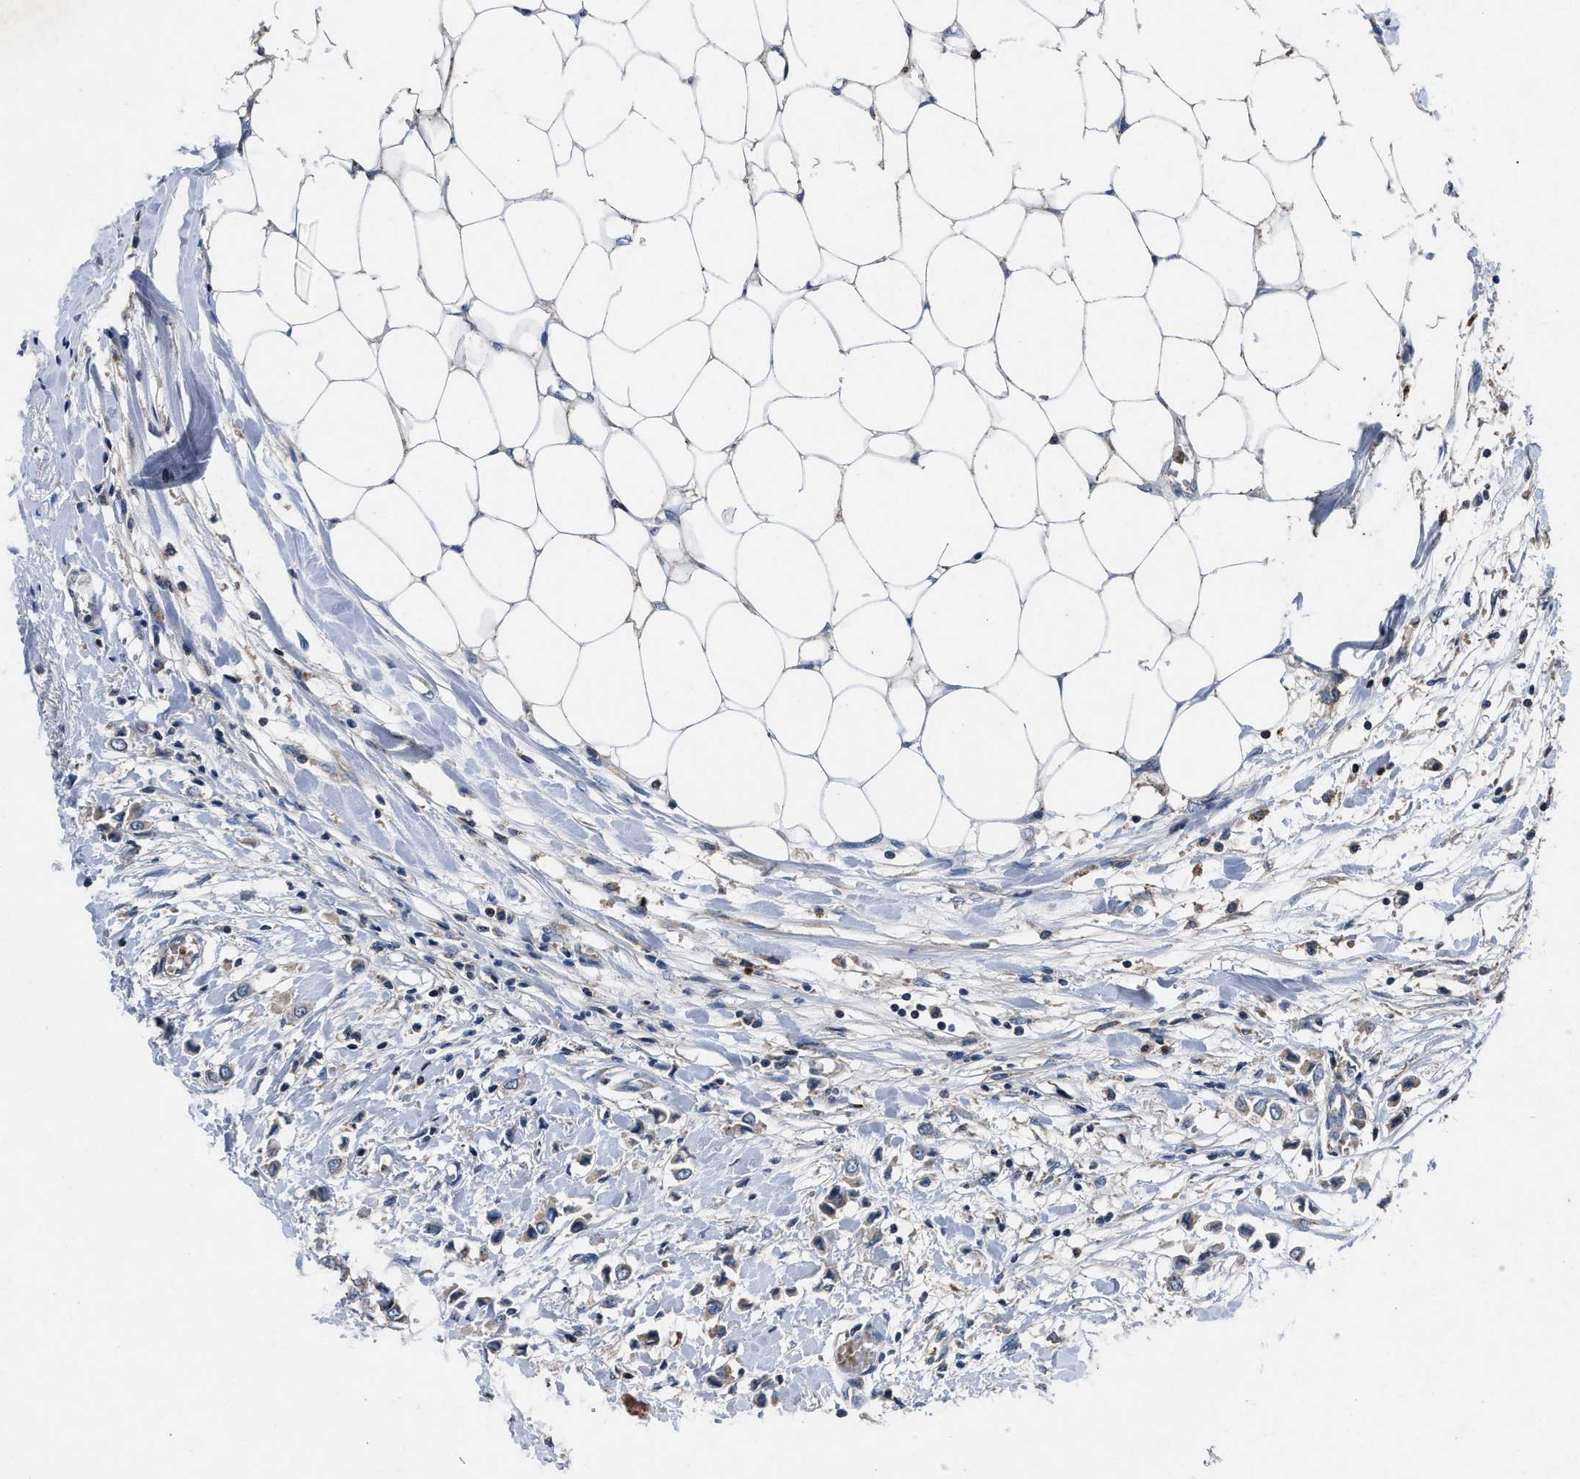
{"staining": {"intensity": "weak", "quantity": ">75%", "location": "cytoplasmic/membranous"}, "tissue": "breast cancer", "cell_type": "Tumor cells", "image_type": "cancer", "snomed": [{"axis": "morphology", "description": "Lobular carcinoma"}, {"axis": "topography", "description": "Breast"}], "caption": "Tumor cells reveal weak cytoplasmic/membranous staining in about >75% of cells in breast lobular carcinoma.", "gene": "YBEY", "patient": {"sex": "female", "age": 51}}